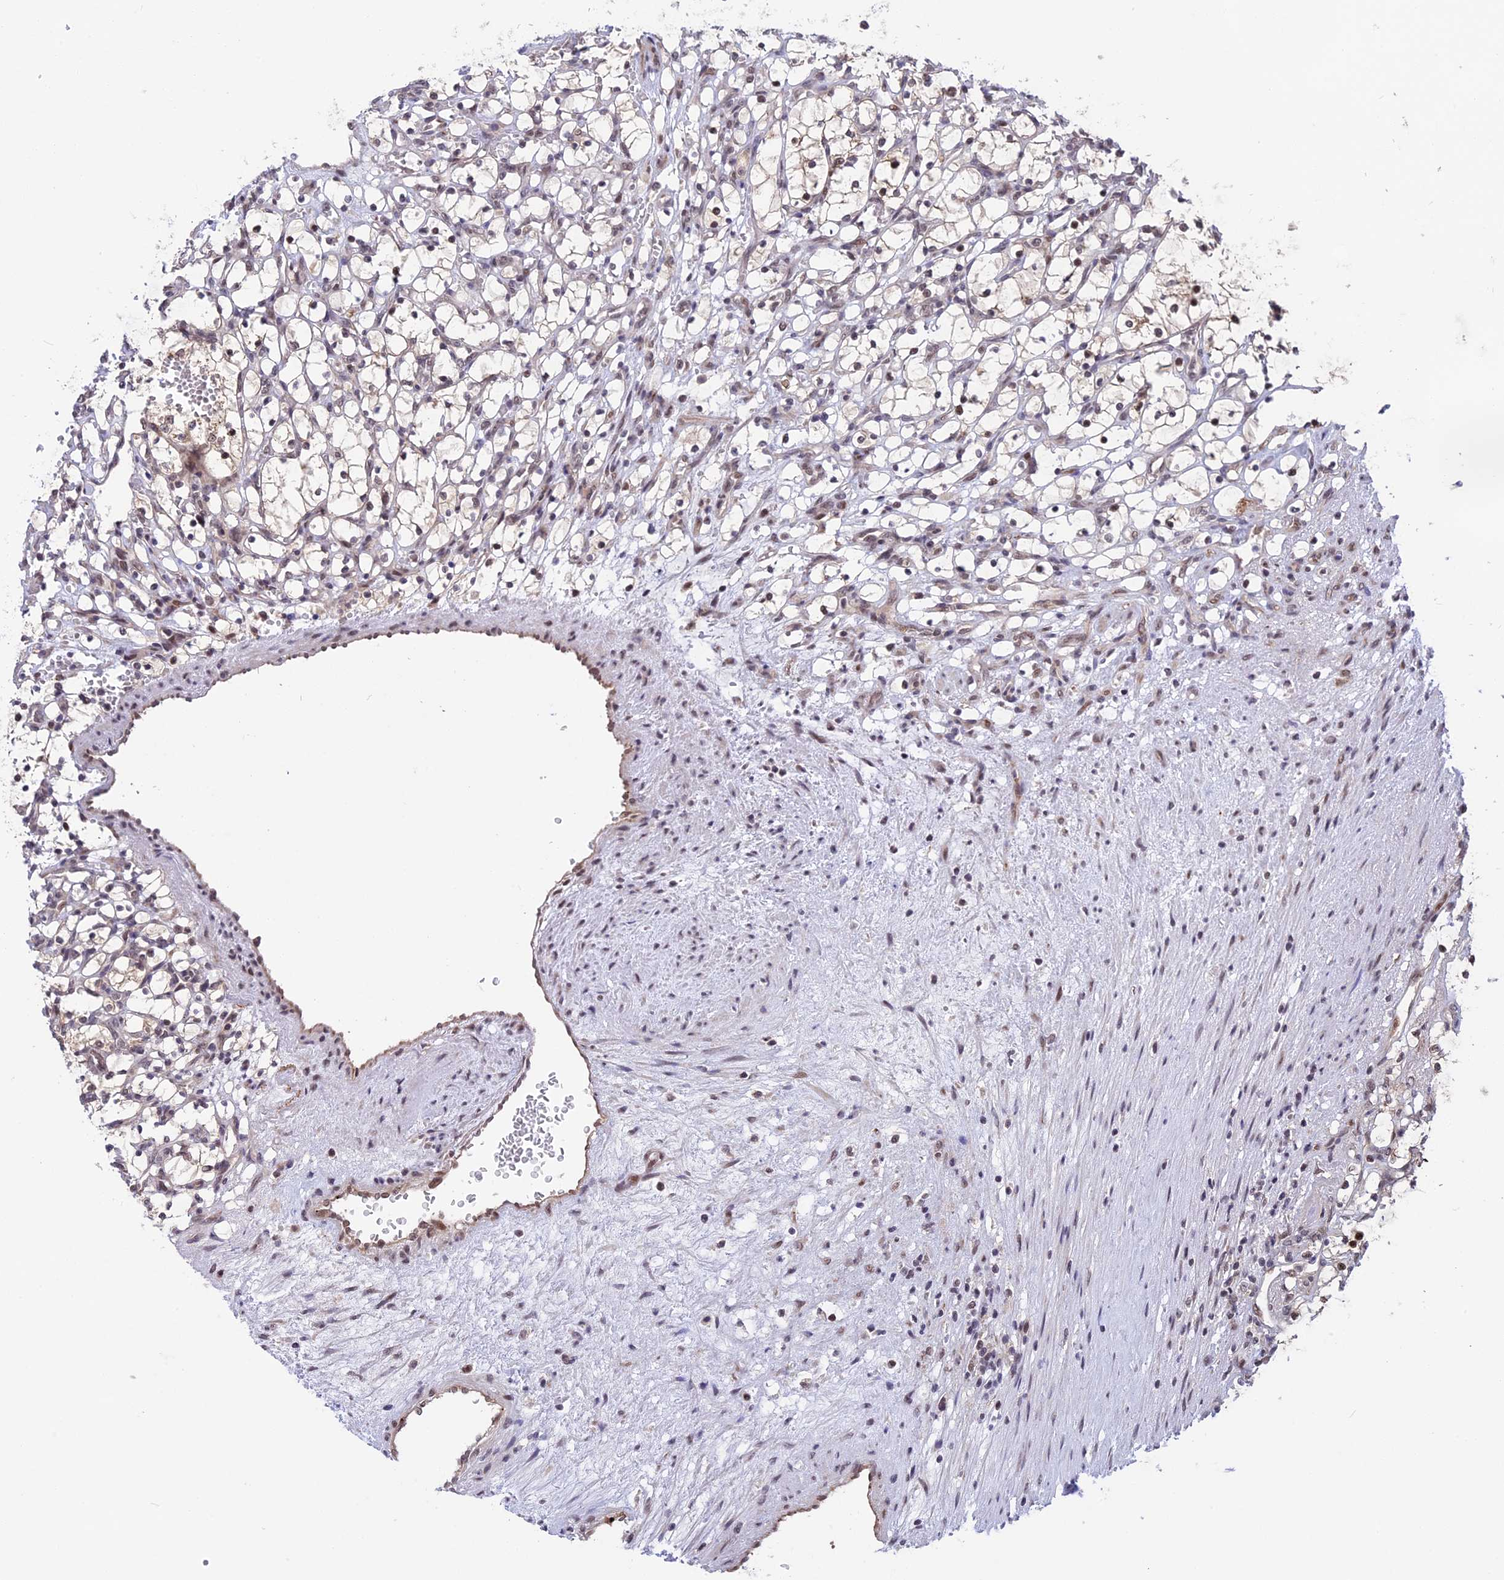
{"staining": {"intensity": "negative", "quantity": "none", "location": "none"}, "tissue": "renal cancer", "cell_type": "Tumor cells", "image_type": "cancer", "snomed": [{"axis": "morphology", "description": "Adenocarcinoma, NOS"}, {"axis": "topography", "description": "Kidney"}], "caption": "Protein analysis of renal cancer (adenocarcinoma) exhibits no significant staining in tumor cells. The staining is performed using DAB (3,3'-diaminobenzidine) brown chromogen with nuclei counter-stained in using hematoxylin.", "gene": "POLR2C", "patient": {"sex": "female", "age": 69}}